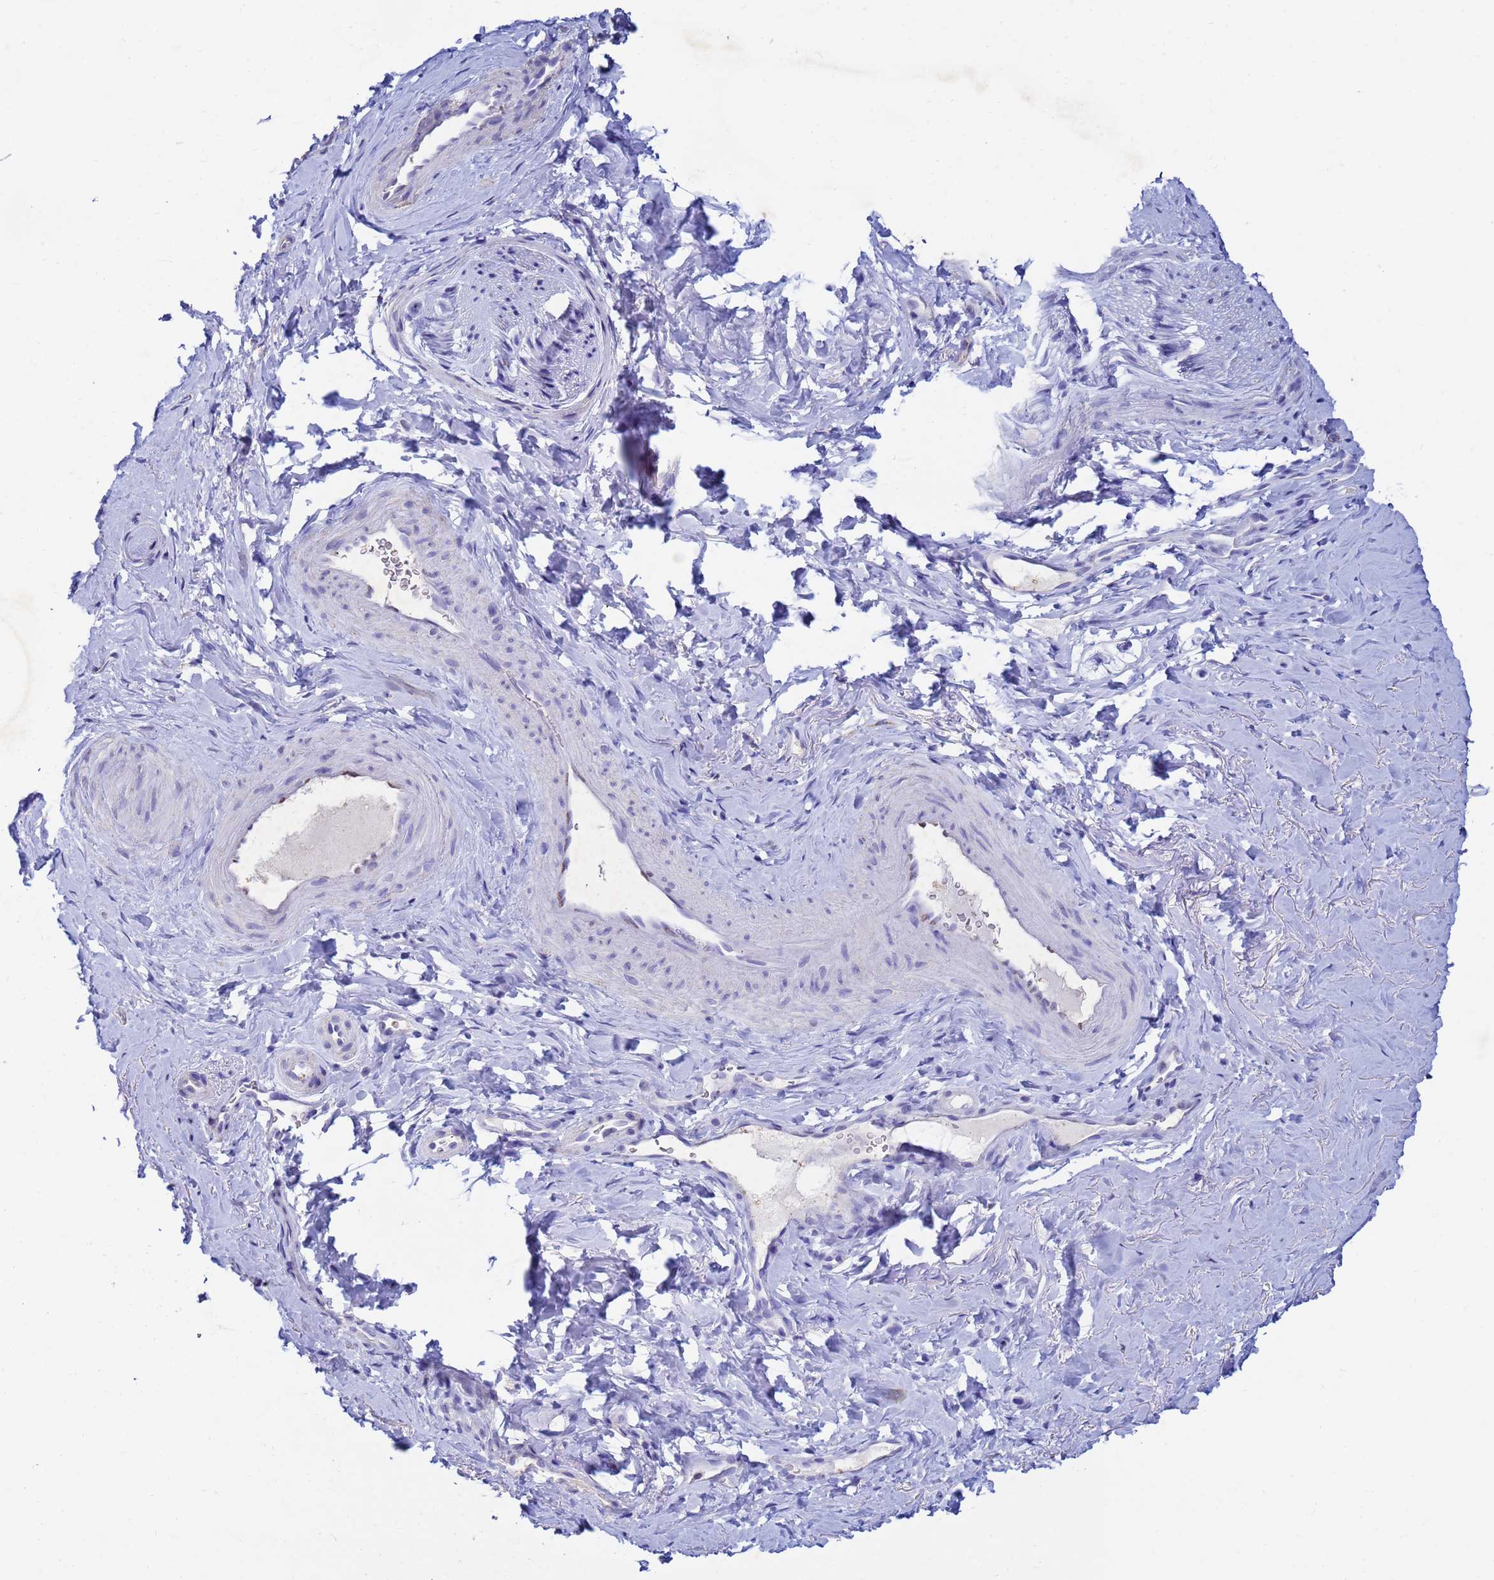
{"staining": {"intensity": "negative", "quantity": "none", "location": "none"}, "tissue": "smooth muscle", "cell_type": "Smooth muscle cells", "image_type": "normal", "snomed": [{"axis": "morphology", "description": "Normal tissue, NOS"}, {"axis": "topography", "description": "Smooth muscle"}, {"axis": "topography", "description": "Peripheral nerve tissue"}], "caption": "Immunohistochemistry (IHC) of normal smooth muscle reveals no positivity in smooth muscle cells.", "gene": "CSTB", "patient": {"sex": "male", "age": 69}}